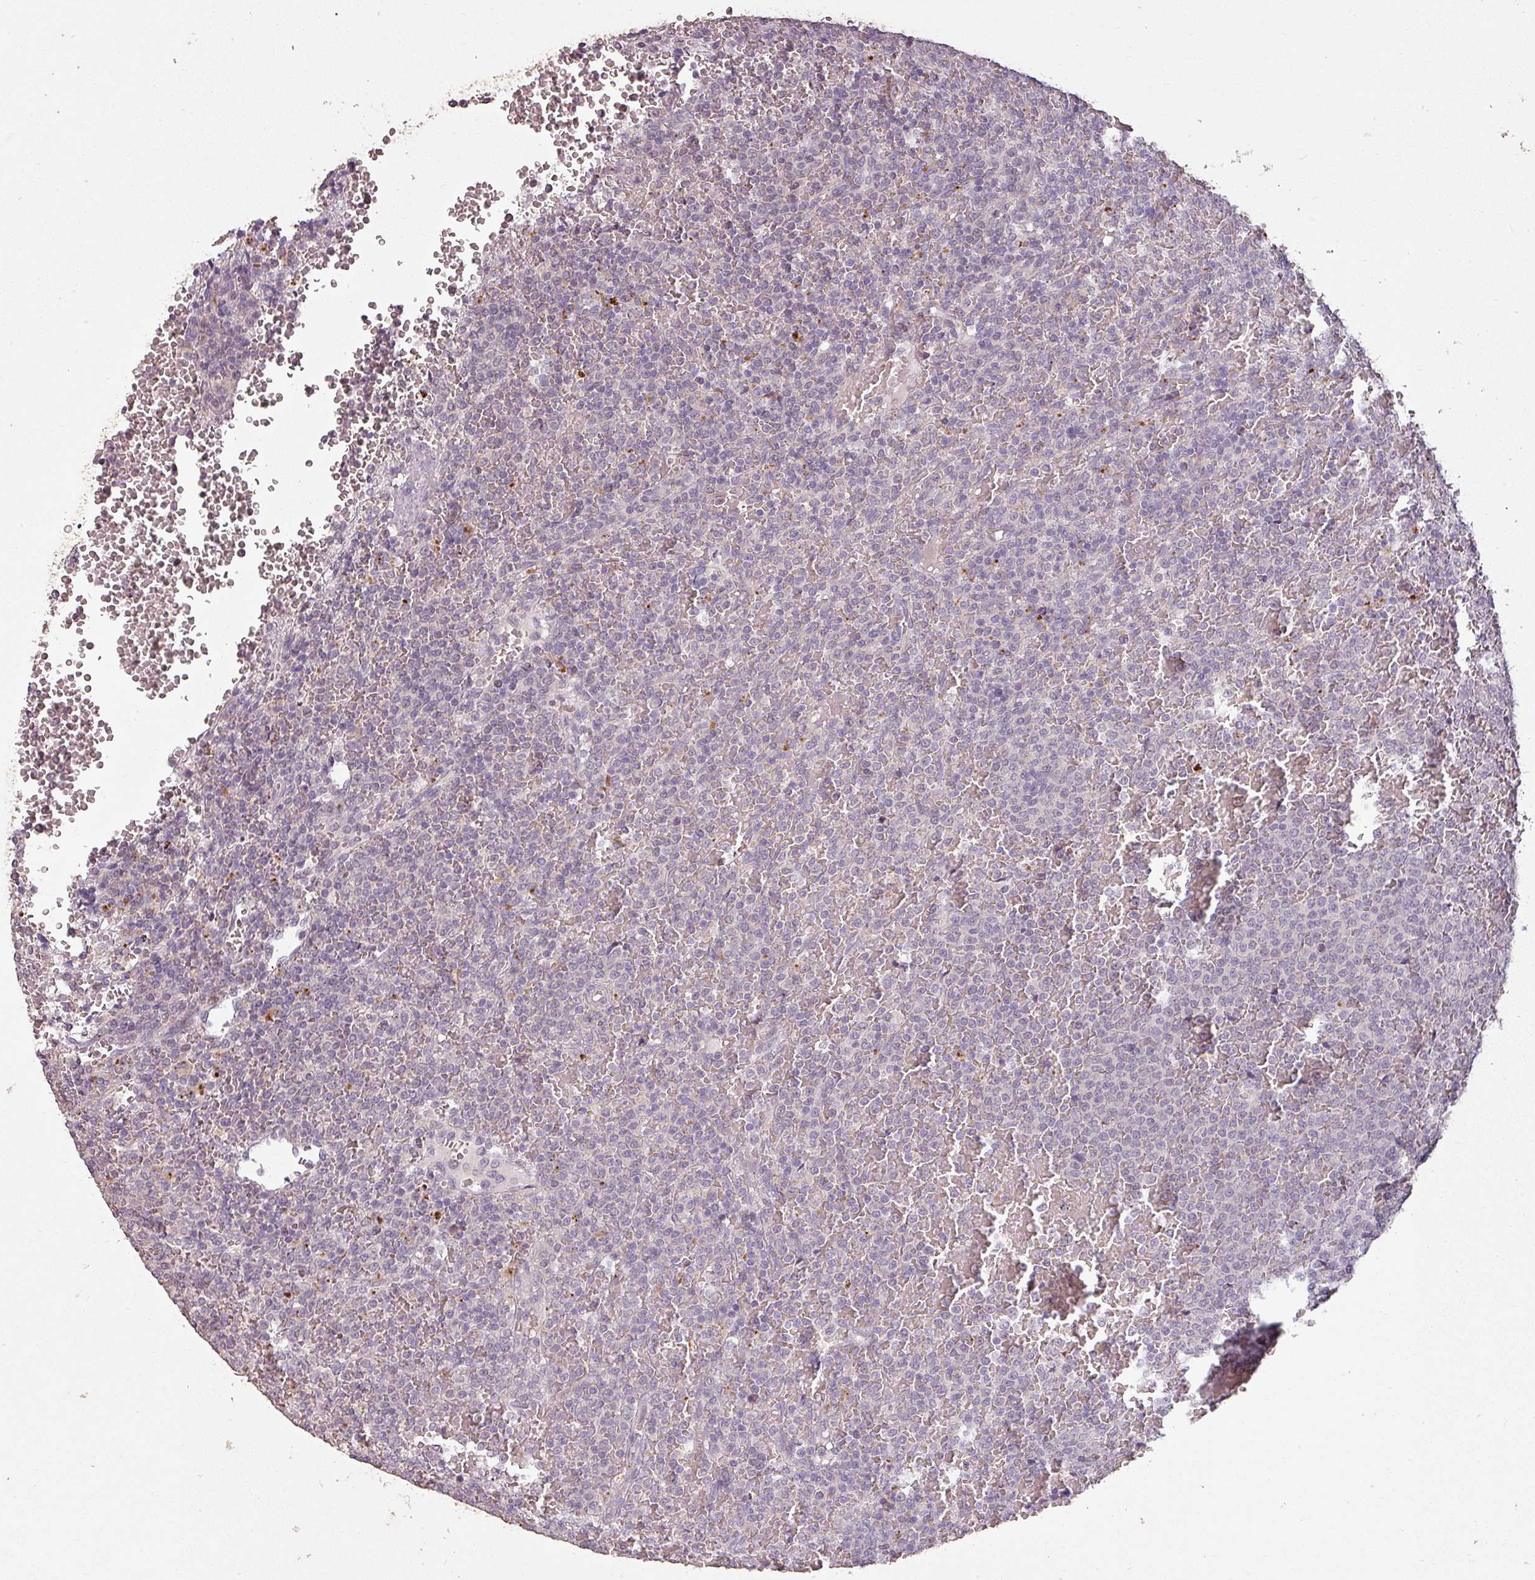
{"staining": {"intensity": "negative", "quantity": "none", "location": "none"}, "tissue": "lymphoma", "cell_type": "Tumor cells", "image_type": "cancer", "snomed": [{"axis": "morphology", "description": "Malignant lymphoma, non-Hodgkin's type, Low grade"}, {"axis": "topography", "description": "Spleen"}], "caption": "DAB (3,3'-diaminobenzidine) immunohistochemical staining of human low-grade malignant lymphoma, non-Hodgkin's type shows no significant staining in tumor cells.", "gene": "LYPLA1", "patient": {"sex": "male", "age": 60}}